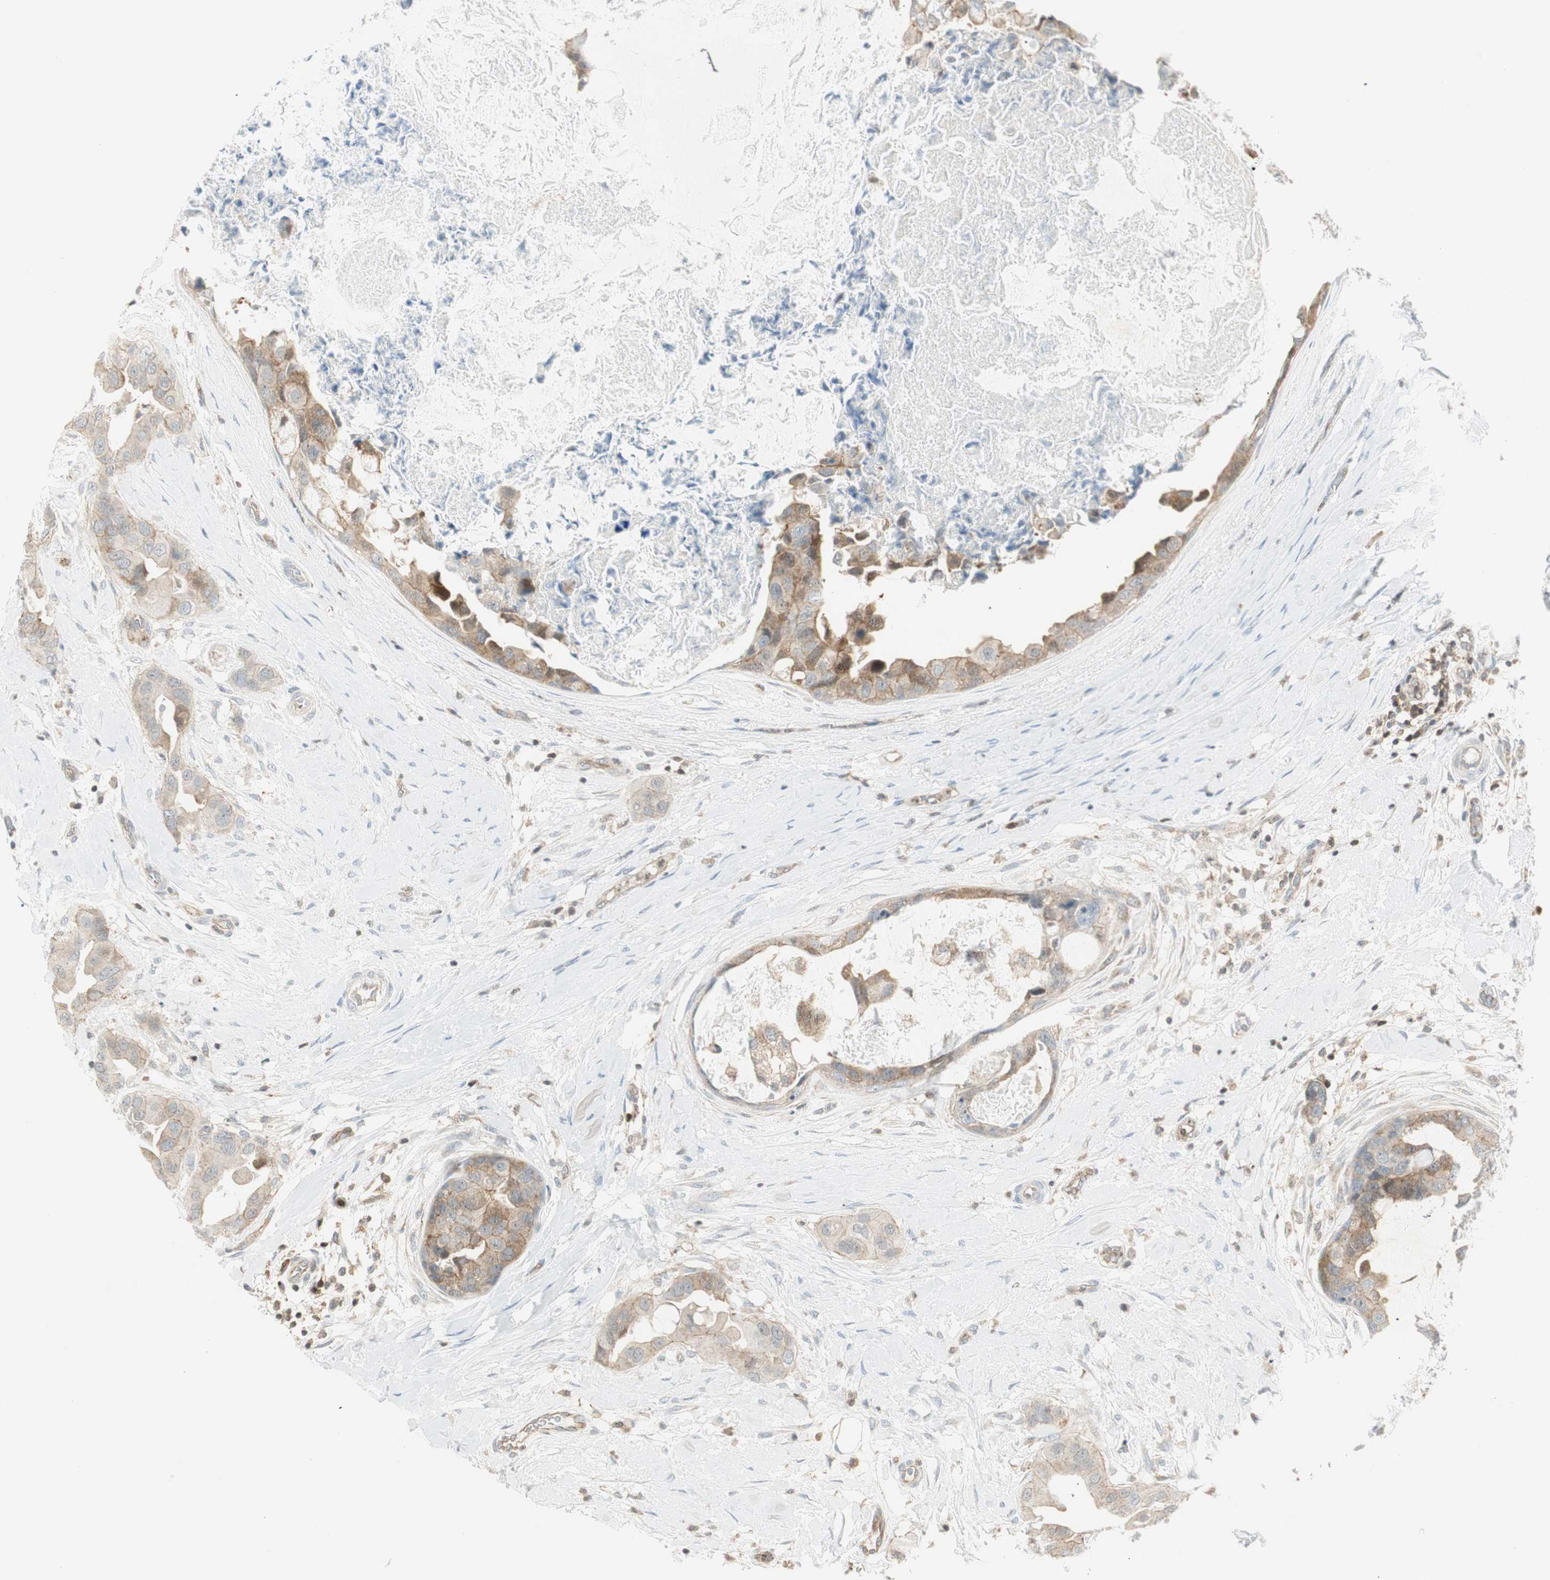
{"staining": {"intensity": "weak", "quantity": ">75%", "location": "cytoplasmic/membranous"}, "tissue": "breast cancer", "cell_type": "Tumor cells", "image_type": "cancer", "snomed": [{"axis": "morphology", "description": "Duct carcinoma"}, {"axis": "topography", "description": "Breast"}], "caption": "This image shows breast cancer stained with immunohistochemistry to label a protein in brown. The cytoplasmic/membranous of tumor cells show weak positivity for the protein. Nuclei are counter-stained blue.", "gene": "PPP1CA", "patient": {"sex": "female", "age": 40}}